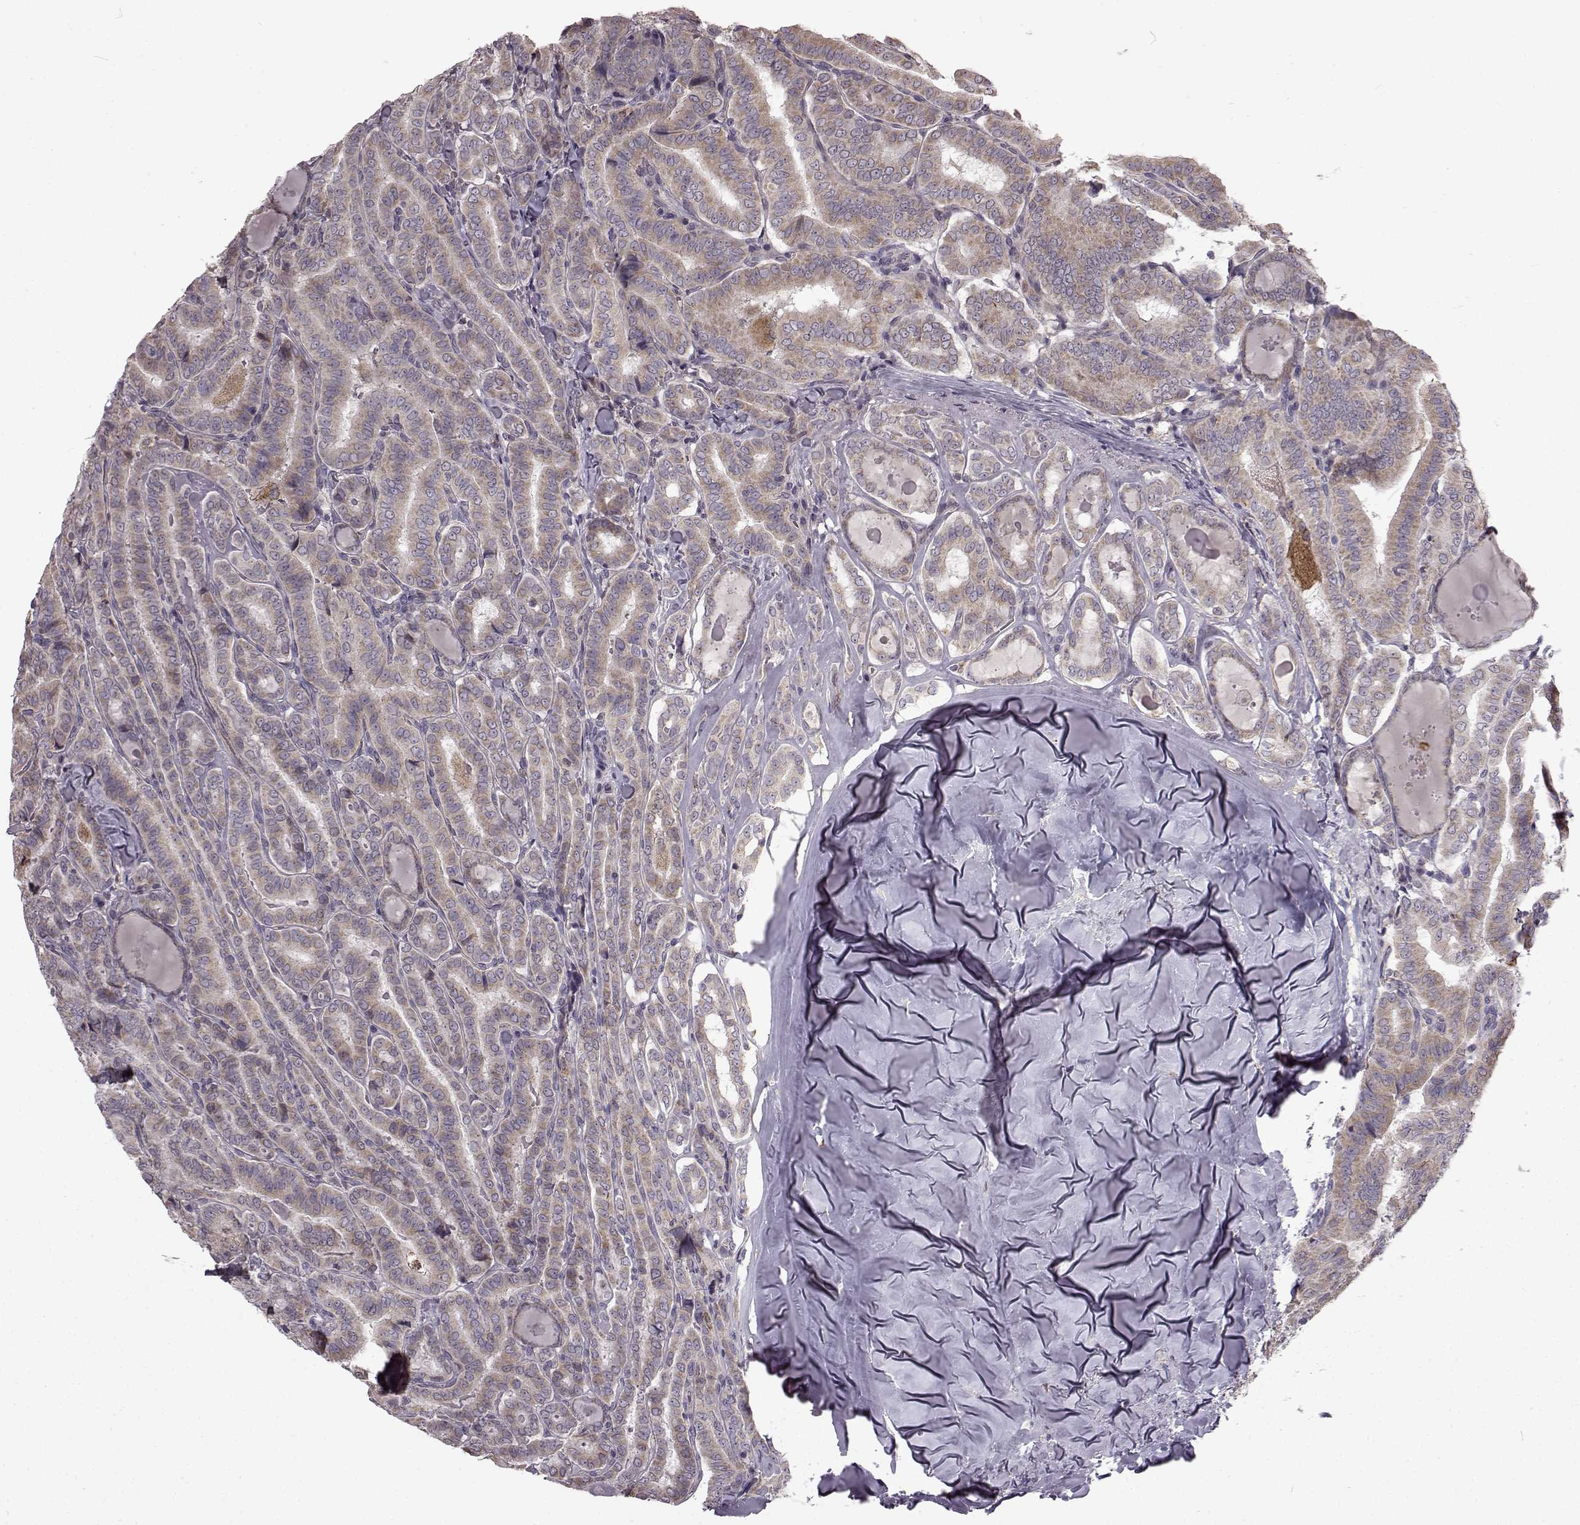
{"staining": {"intensity": "negative", "quantity": "none", "location": "none"}, "tissue": "thyroid cancer", "cell_type": "Tumor cells", "image_type": "cancer", "snomed": [{"axis": "morphology", "description": "Papillary adenocarcinoma, NOS"}, {"axis": "morphology", "description": "Papillary adenoma metastatic"}, {"axis": "topography", "description": "Thyroid gland"}], "caption": "High power microscopy micrograph of an immunohistochemistry (IHC) photomicrograph of thyroid cancer, revealing no significant staining in tumor cells. (Immunohistochemistry, brightfield microscopy, high magnification).", "gene": "B3GNT6", "patient": {"sex": "female", "age": 50}}